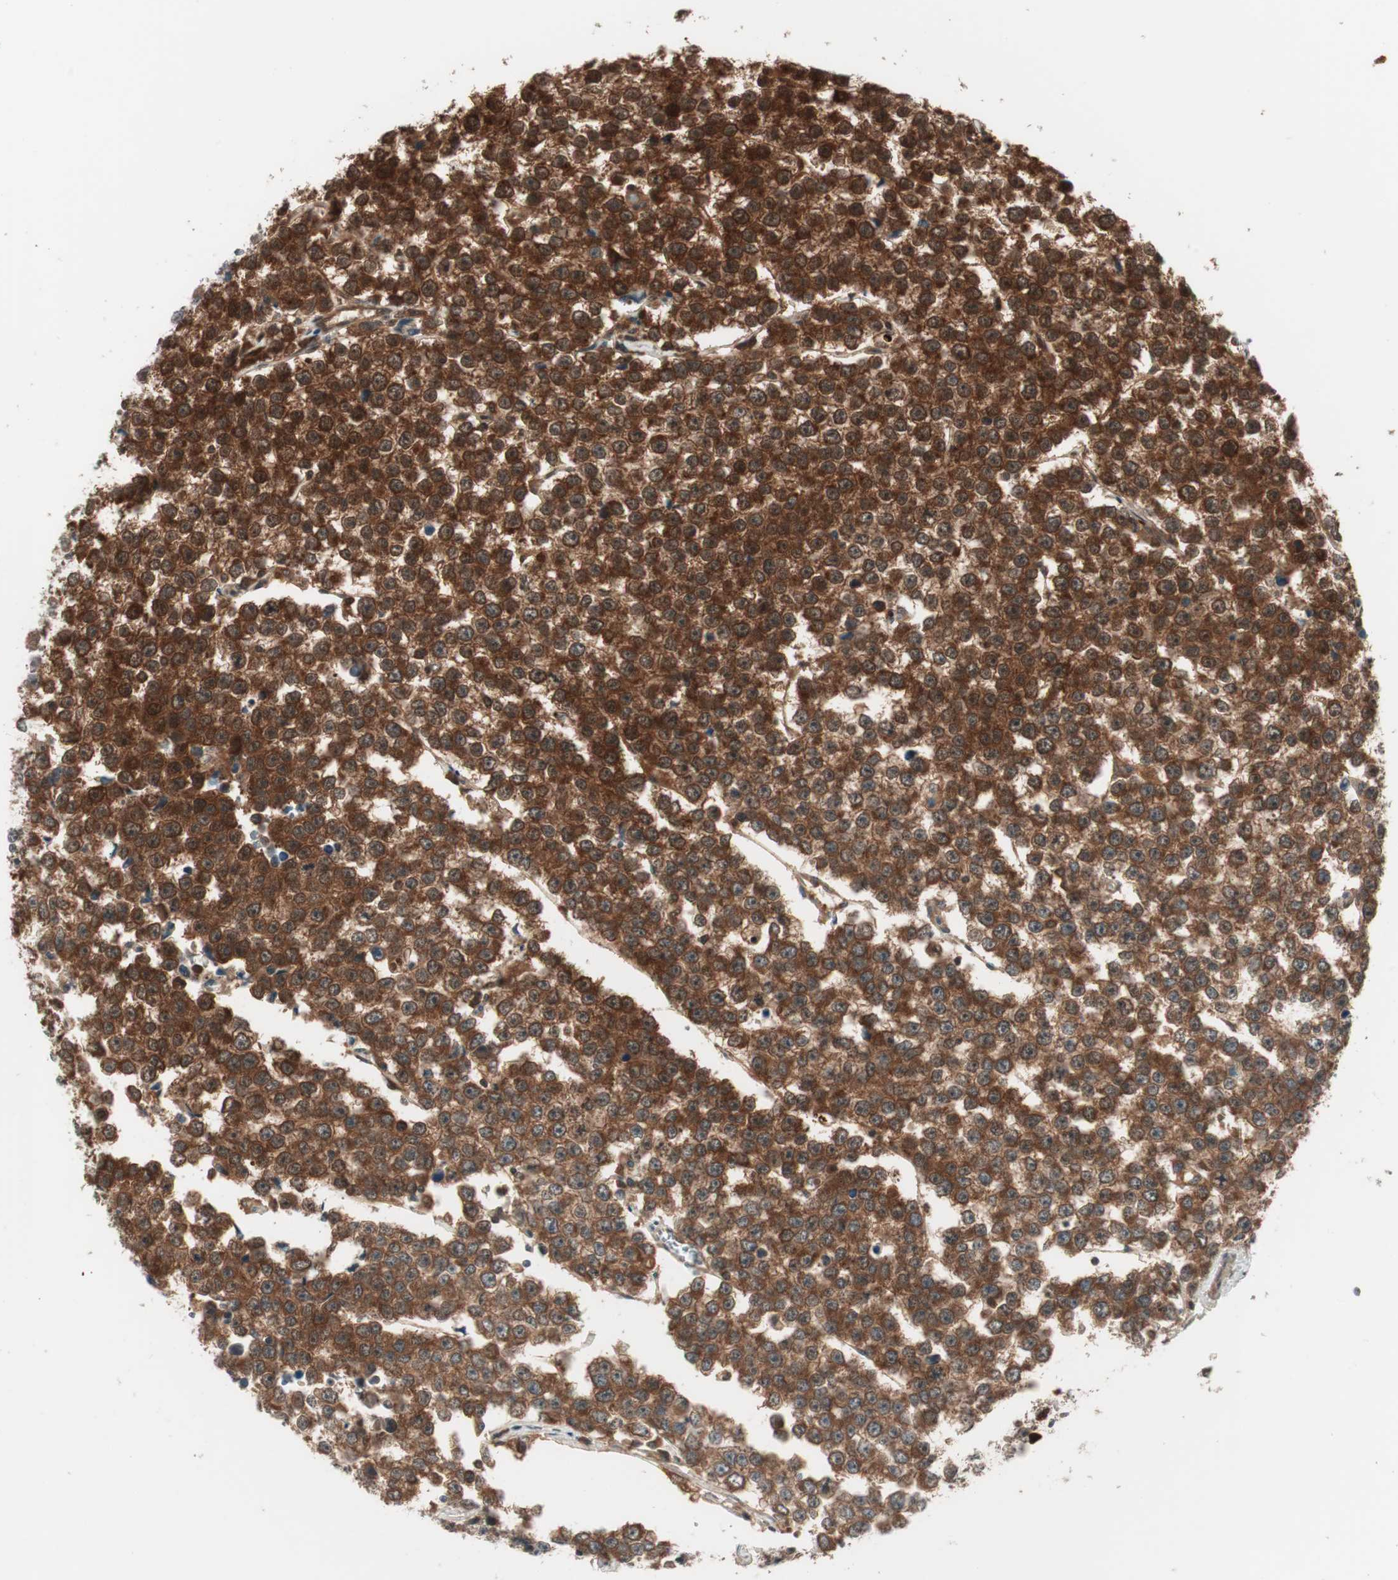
{"staining": {"intensity": "strong", "quantity": ">75%", "location": "cytoplasmic/membranous"}, "tissue": "testis cancer", "cell_type": "Tumor cells", "image_type": "cancer", "snomed": [{"axis": "morphology", "description": "Seminoma, NOS"}, {"axis": "morphology", "description": "Carcinoma, Embryonal, NOS"}, {"axis": "topography", "description": "Testis"}], "caption": "Brown immunohistochemical staining in human testis embryonal carcinoma exhibits strong cytoplasmic/membranous staining in approximately >75% of tumor cells.", "gene": "PRKG2", "patient": {"sex": "male", "age": 52}}